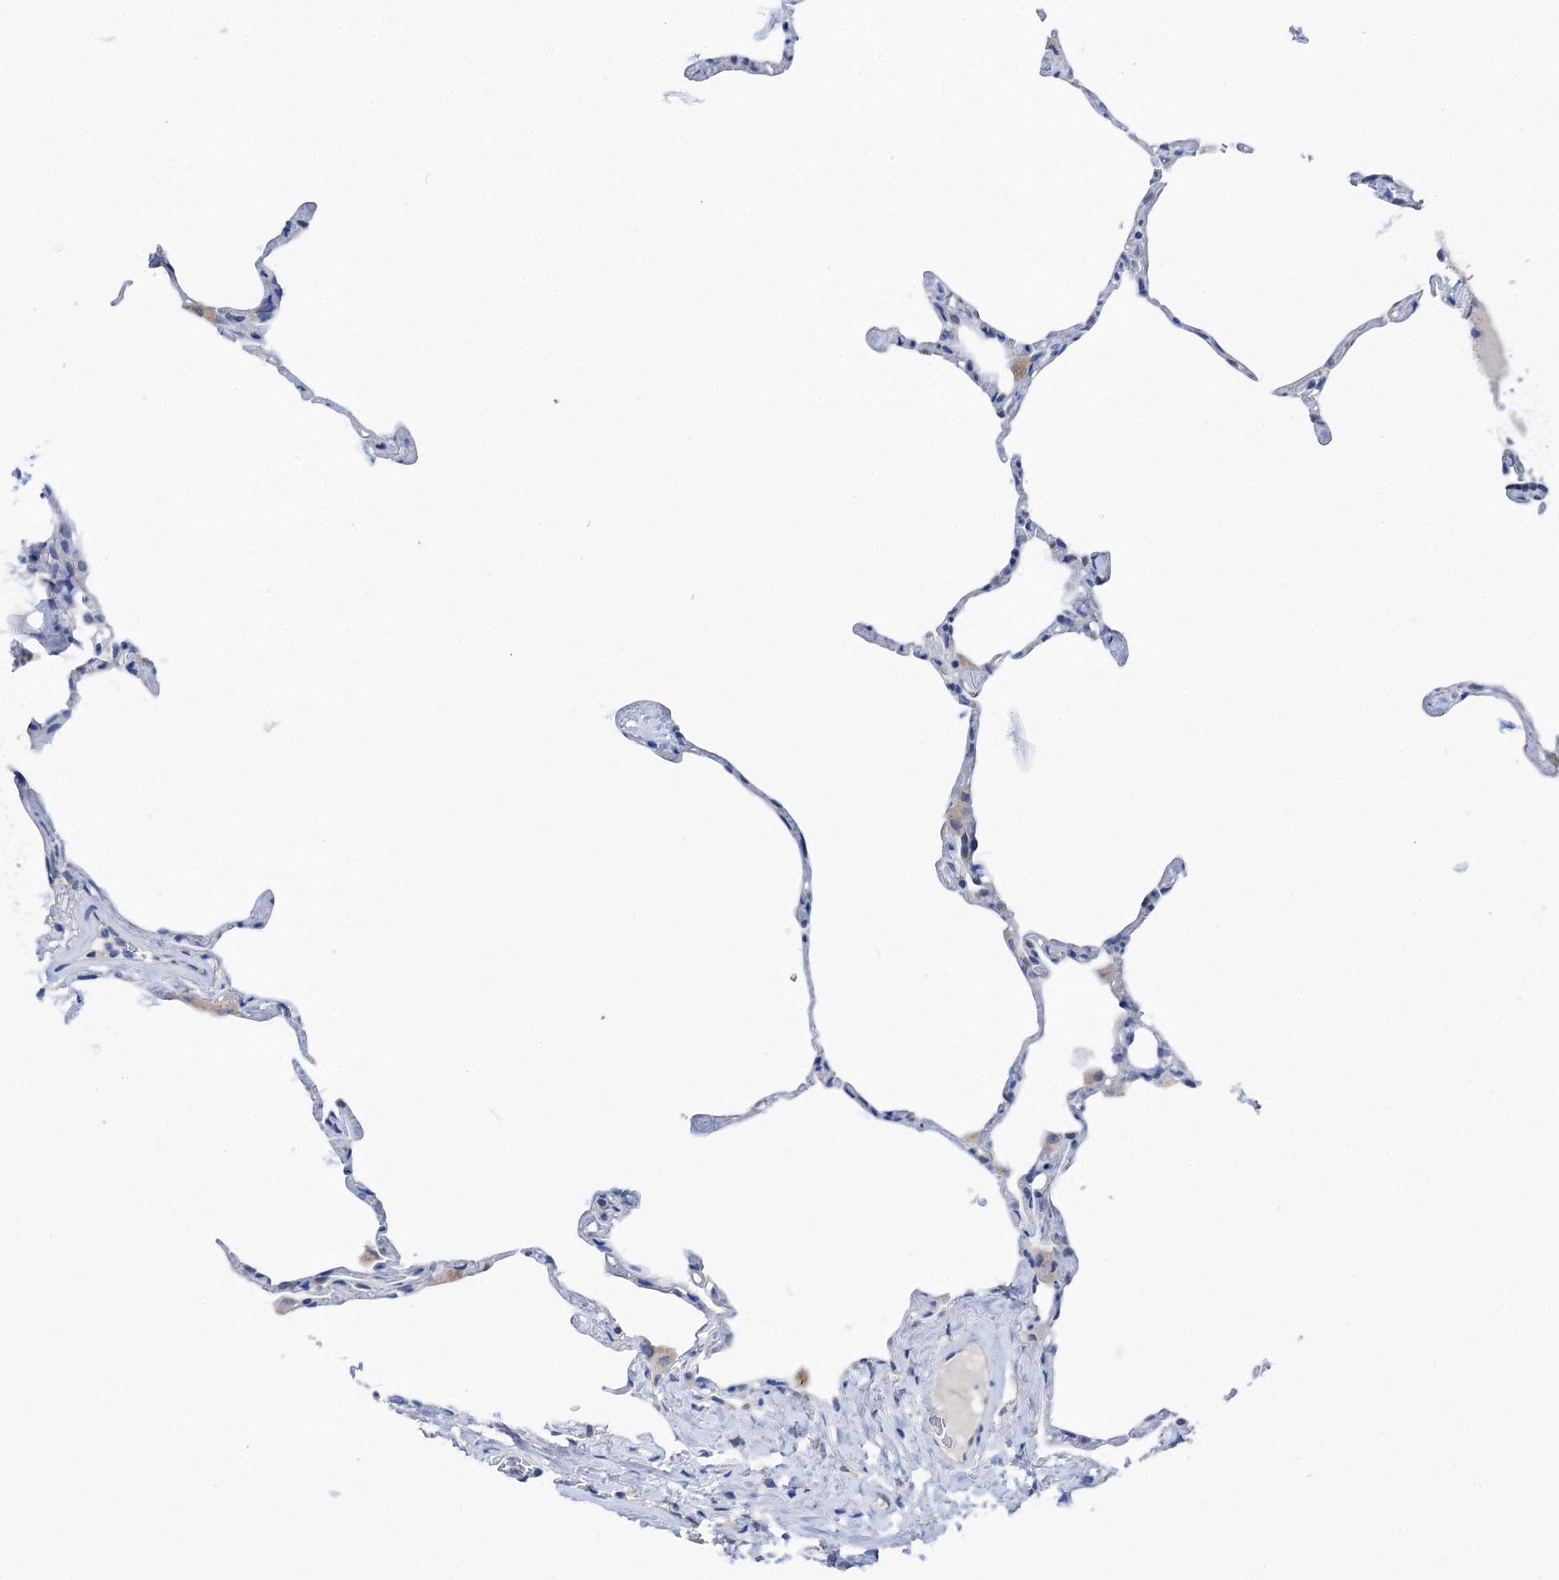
{"staining": {"intensity": "negative", "quantity": "none", "location": "none"}, "tissue": "lung", "cell_type": "Alveolar cells", "image_type": "normal", "snomed": [{"axis": "morphology", "description": "Normal tissue, NOS"}, {"axis": "topography", "description": "Lung"}], "caption": "This is a image of IHC staining of benign lung, which shows no positivity in alveolar cells.", "gene": "SHROOM1", "patient": {"sex": "male", "age": 65}}